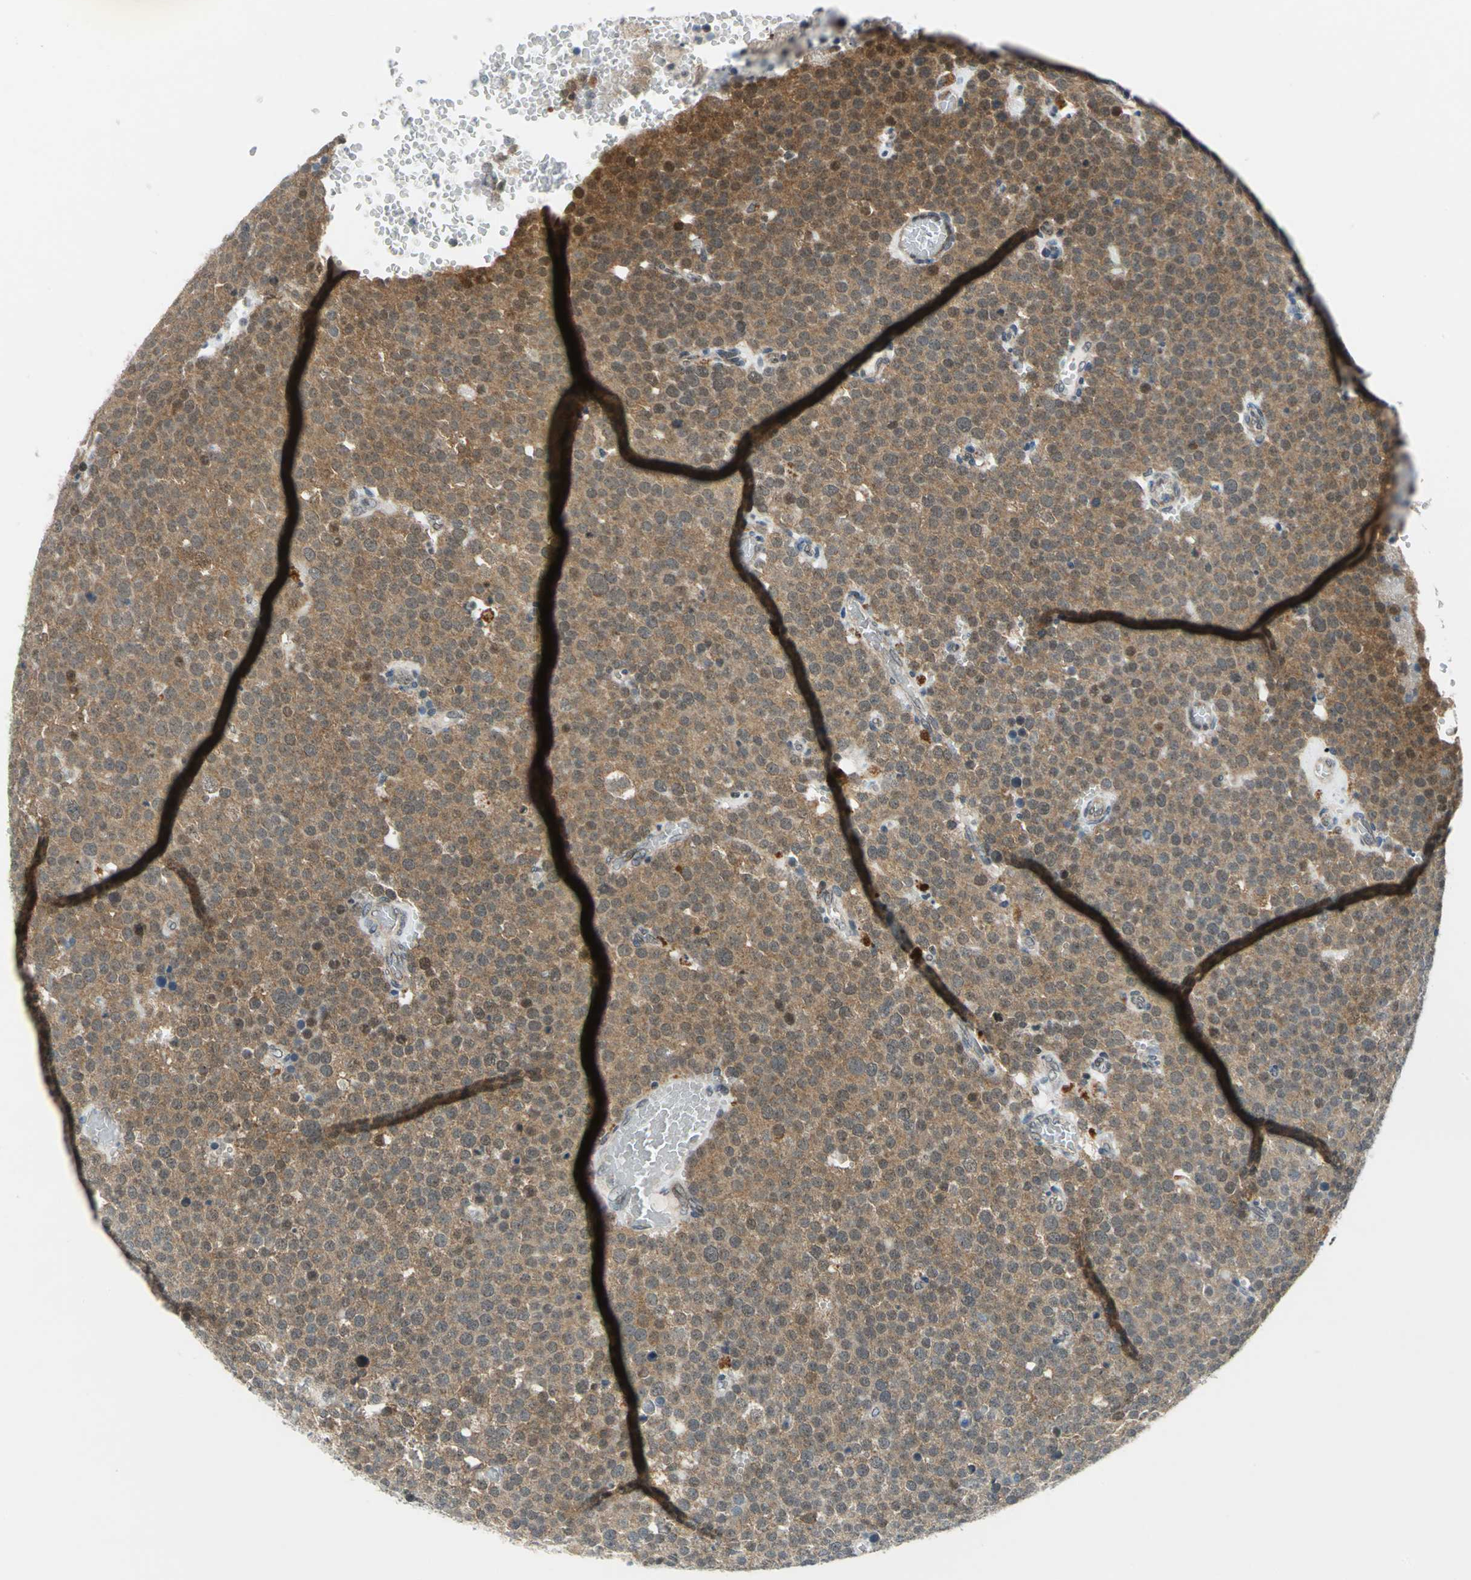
{"staining": {"intensity": "moderate", "quantity": ">75%", "location": "cytoplasmic/membranous"}, "tissue": "testis cancer", "cell_type": "Tumor cells", "image_type": "cancer", "snomed": [{"axis": "morphology", "description": "Seminoma, NOS"}, {"axis": "topography", "description": "Testis"}], "caption": "Immunohistochemistry (IHC) (DAB) staining of testis cancer (seminoma) displays moderate cytoplasmic/membranous protein staining in approximately >75% of tumor cells.", "gene": "PIN1", "patient": {"sex": "male", "age": 71}}